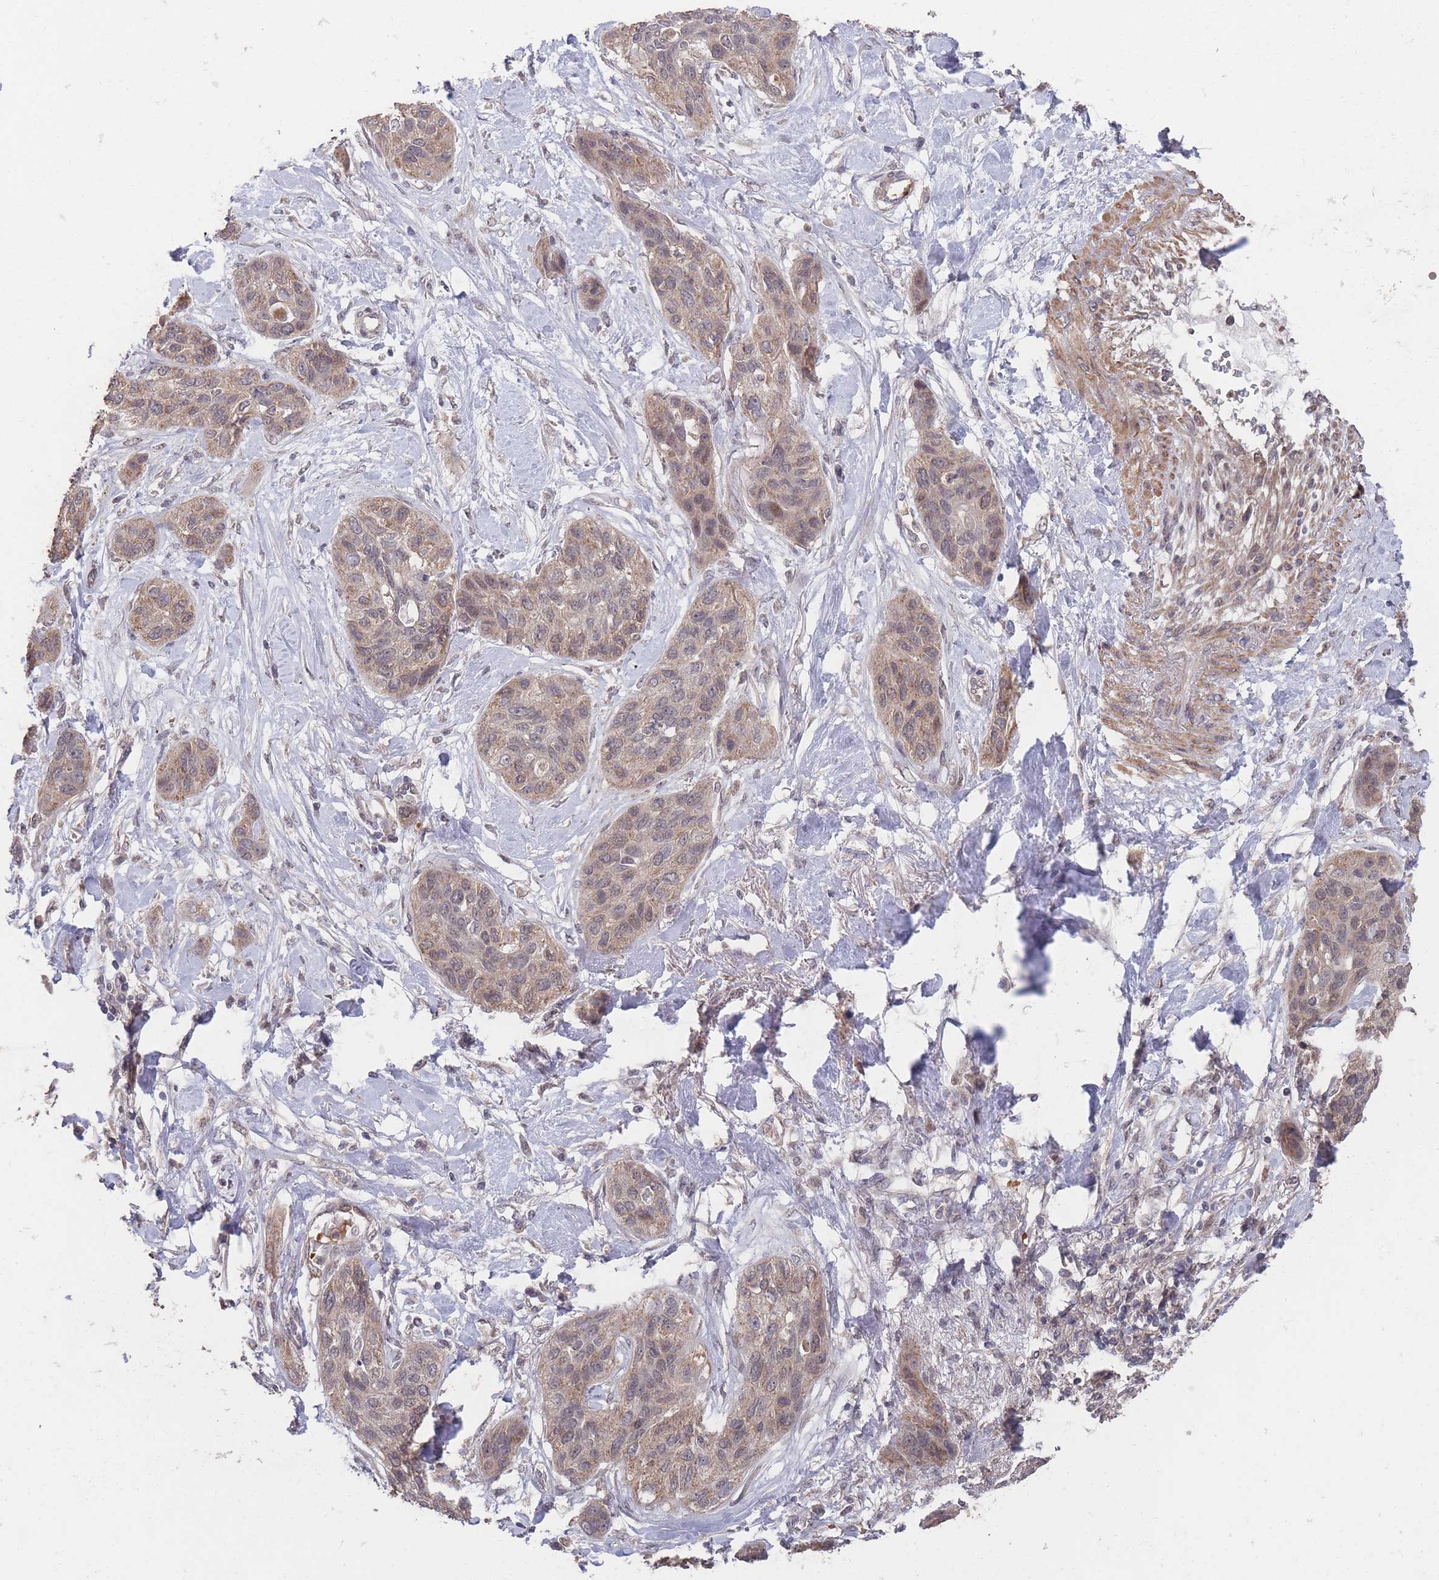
{"staining": {"intensity": "weak", "quantity": ">75%", "location": "cytoplasmic/membranous,nuclear"}, "tissue": "lung cancer", "cell_type": "Tumor cells", "image_type": "cancer", "snomed": [{"axis": "morphology", "description": "Squamous cell carcinoma, NOS"}, {"axis": "topography", "description": "Lung"}], "caption": "Squamous cell carcinoma (lung) tissue displays weak cytoplasmic/membranous and nuclear expression in about >75% of tumor cells, visualized by immunohistochemistry.", "gene": "SF3B1", "patient": {"sex": "female", "age": 70}}